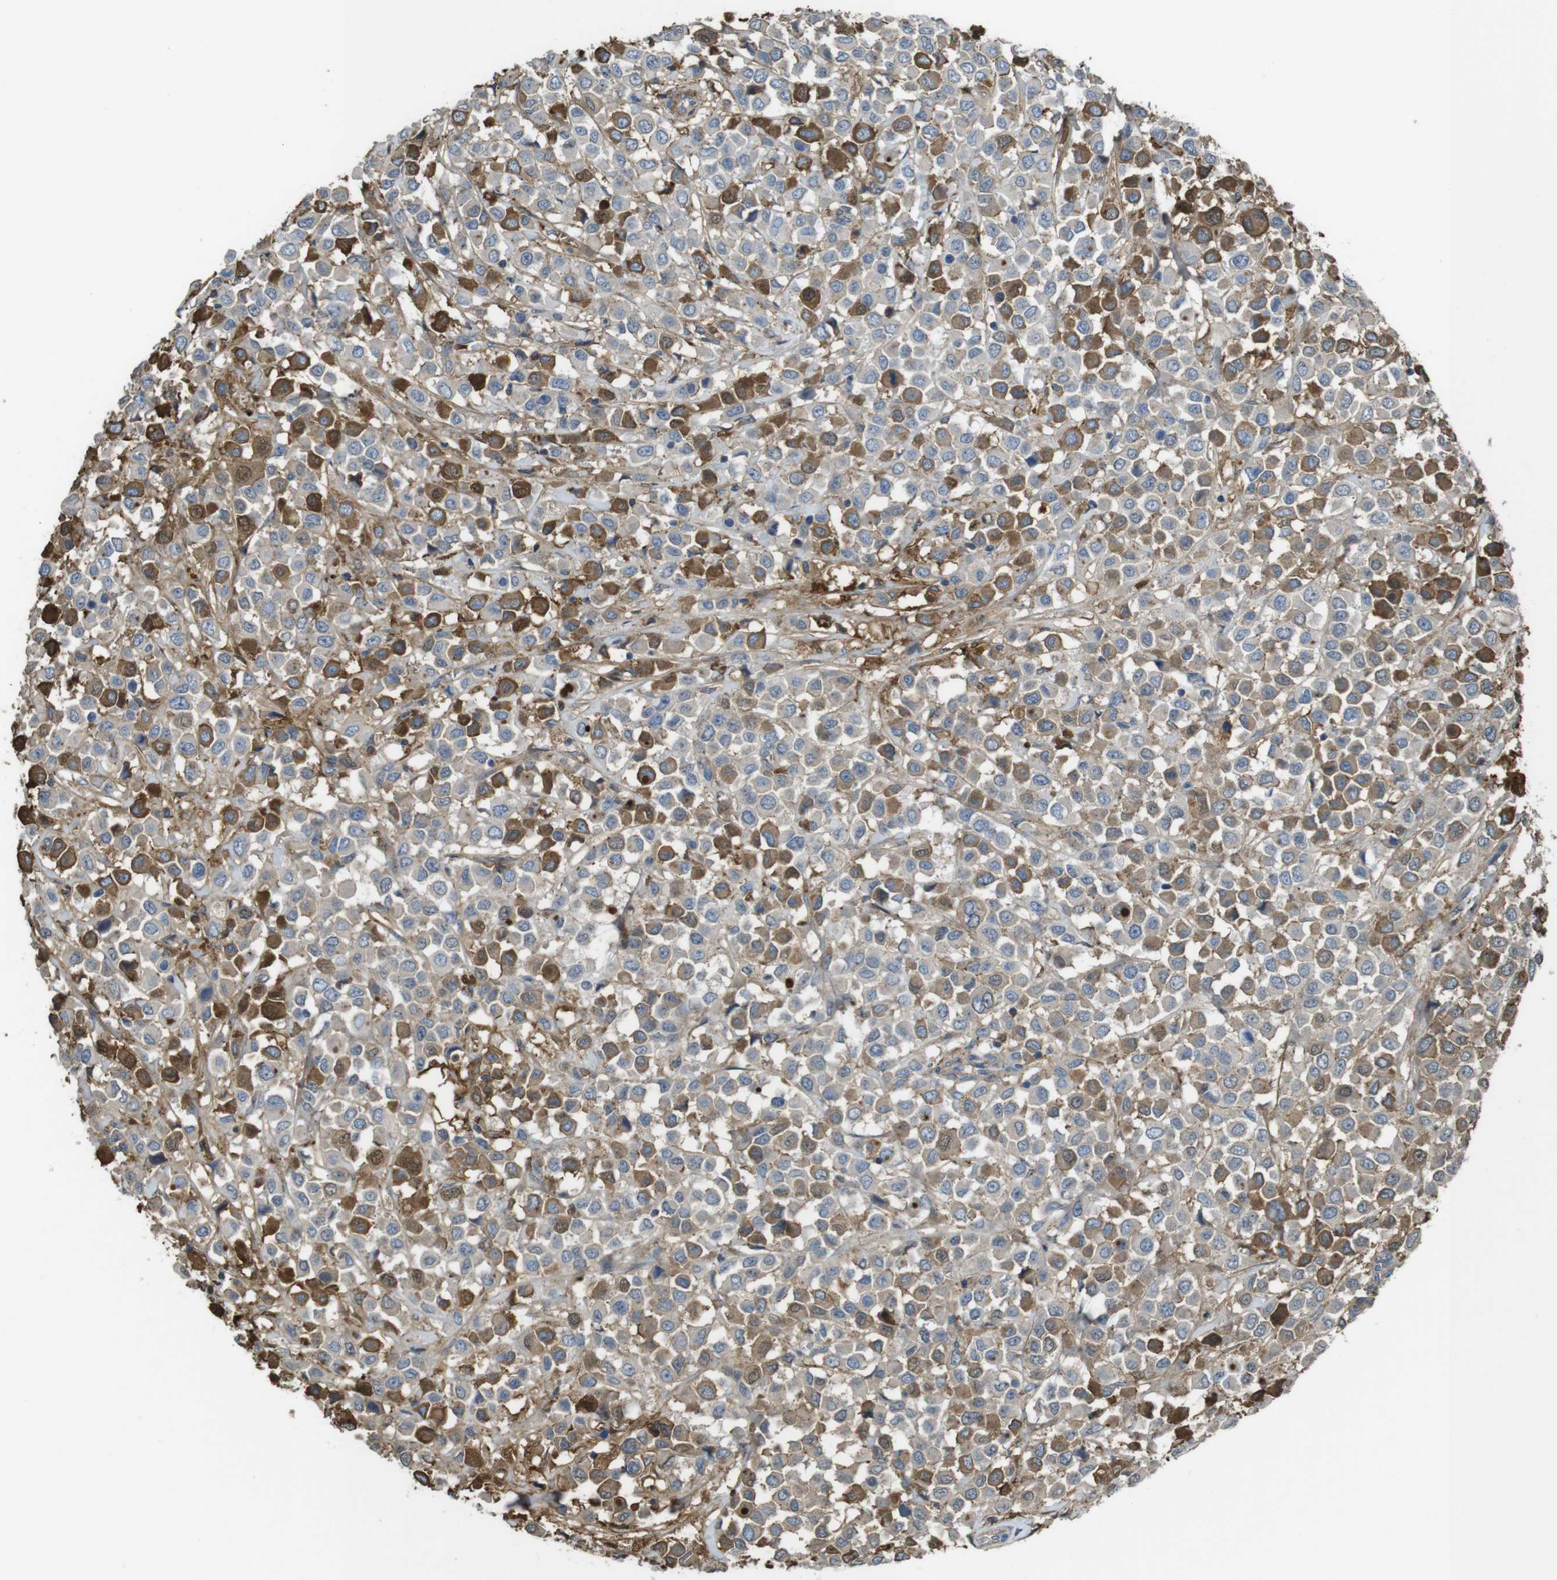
{"staining": {"intensity": "moderate", "quantity": "25%-75%", "location": "cytoplasmic/membranous"}, "tissue": "breast cancer", "cell_type": "Tumor cells", "image_type": "cancer", "snomed": [{"axis": "morphology", "description": "Duct carcinoma"}, {"axis": "topography", "description": "Breast"}], "caption": "Immunohistochemical staining of invasive ductal carcinoma (breast) displays moderate cytoplasmic/membranous protein expression in approximately 25%-75% of tumor cells. (brown staining indicates protein expression, while blue staining denotes nuclei).", "gene": "LTBP4", "patient": {"sex": "female", "age": 61}}